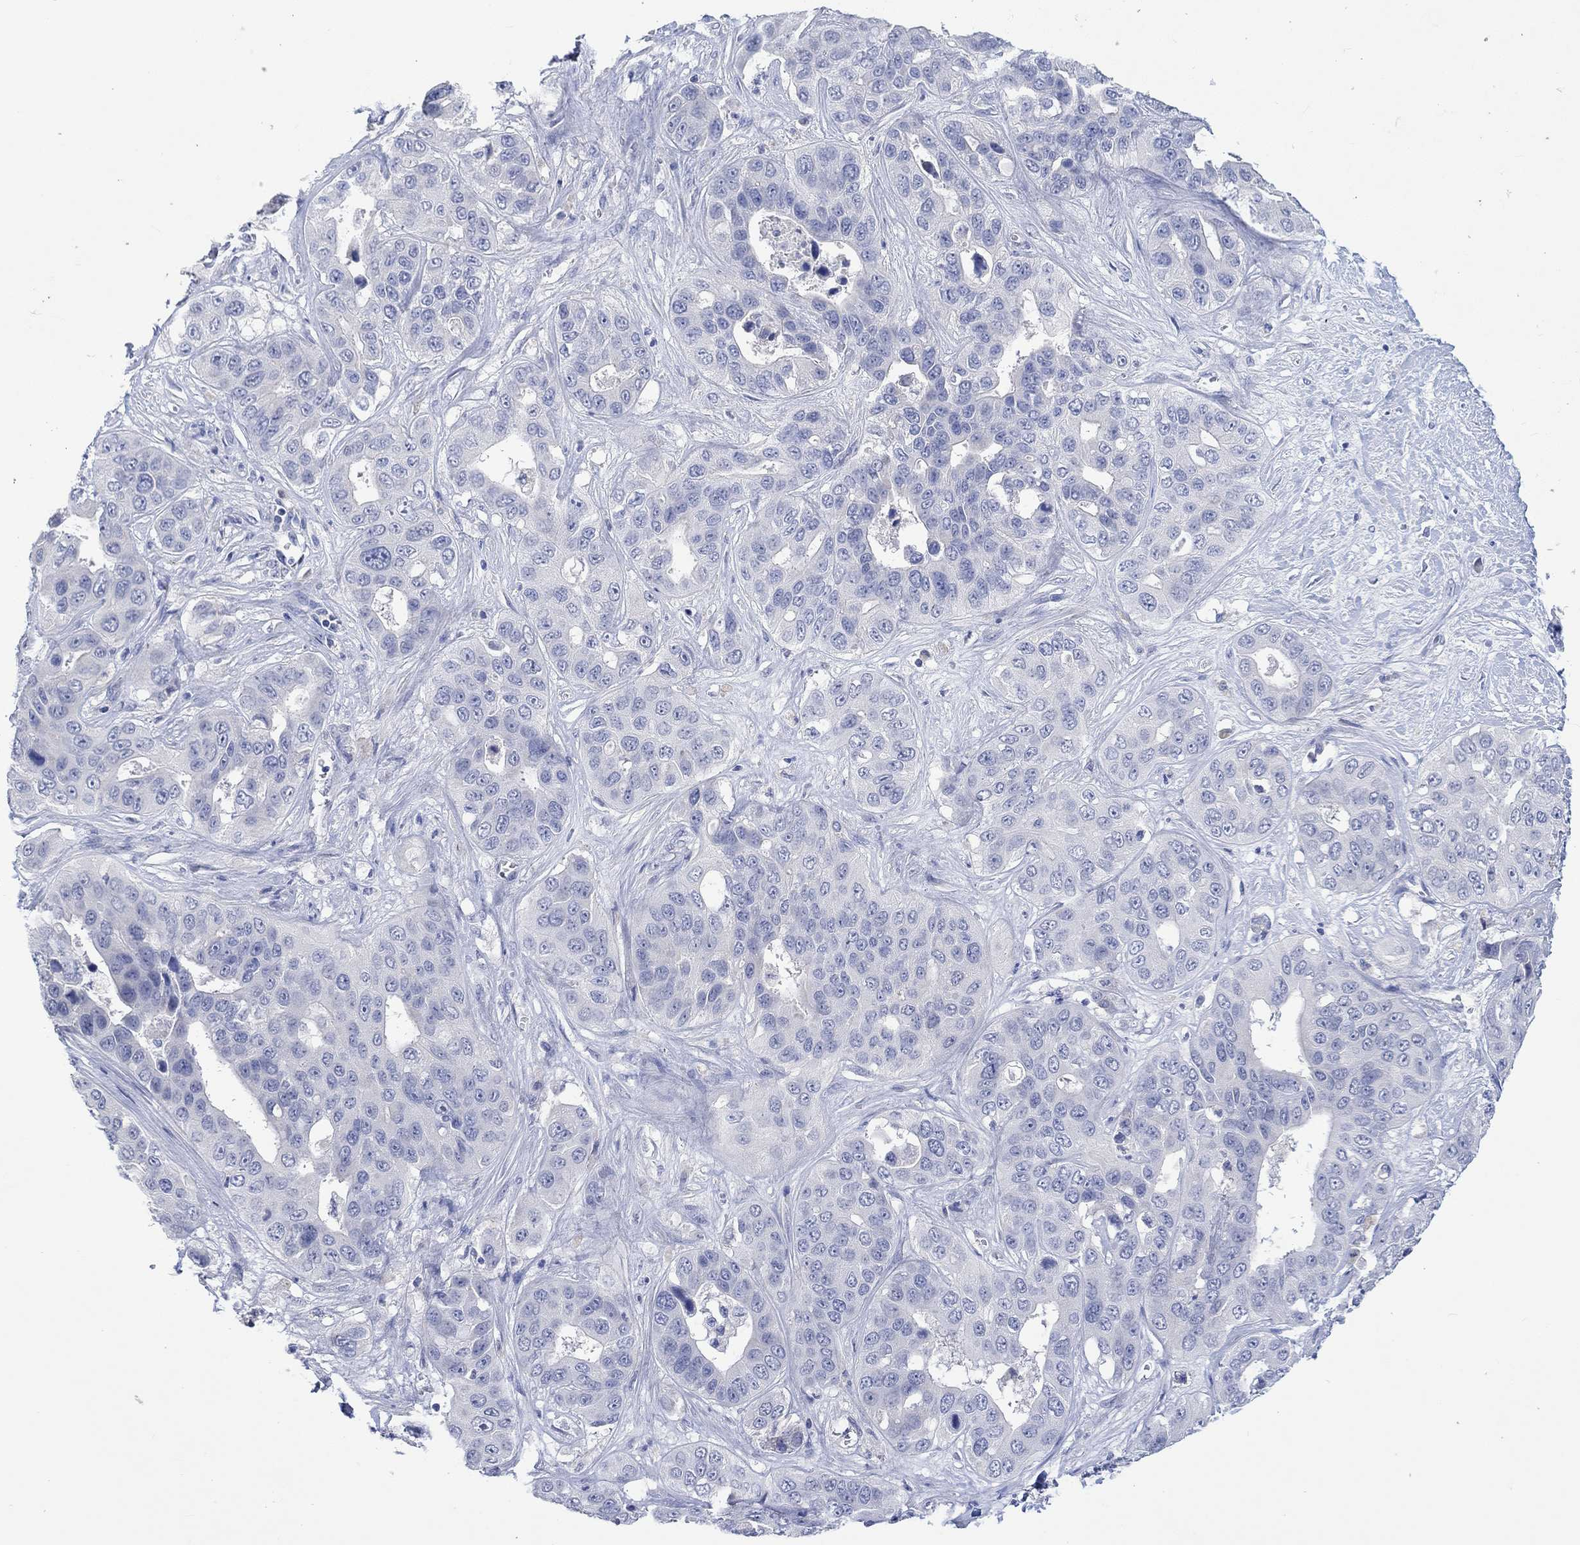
{"staining": {"intensity": "negative", "quantity": "none", "location": "none"}, "tissue": "liver cancer", "cell_type": "Tumor cells", "image_type": "cancer", "snomed": [{"axis": "morphology", "description": "Cholangiocarcinoma"}, {"axis": "topography", "description": "Liver"}], "caption": "Photomicrograph shows no protein positivity in tumor cells of liver cancer tissue. Nuclei are stained in blue.", "gene": "DLK1", "patient": {"sex": "female", "age": 52}}